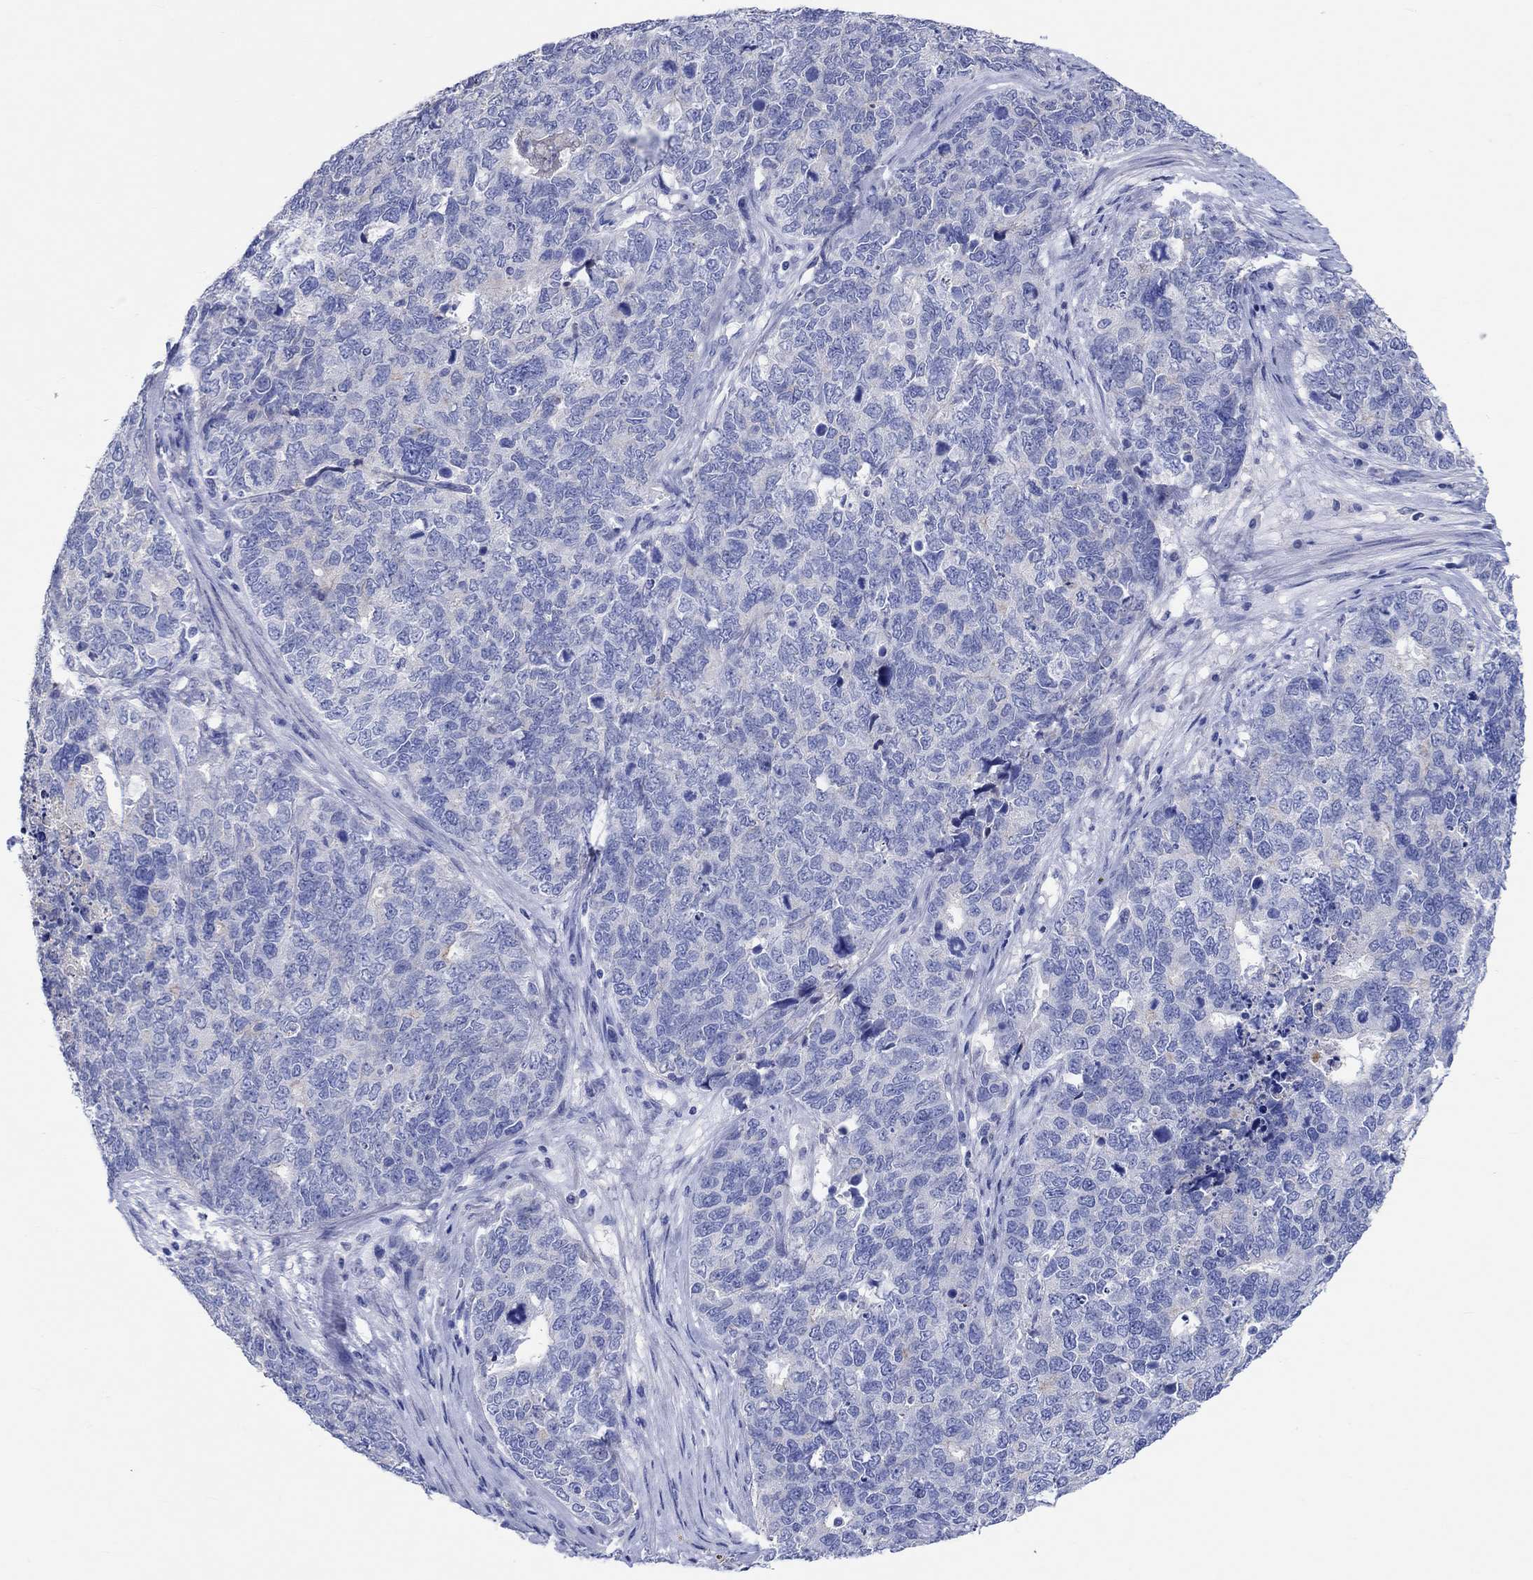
{"staining": {"intensity": "negative", "quantity": "none", "location": "none"}, "tissue": "cervical cancer", "cell_type": "Tumor cells", "image_type": "cancer", "snomed": [{"axis": "morphology", "description": "Squamous cell carcinoma, NOS"}, {"axis": "topography", "description": "Cervix"}], "caption": "The photomicrograph shows no significant staining in tumor cells of cervical cancer.", "gene": "SHISA4", "patient": {"sex": "female", "age": 63}}